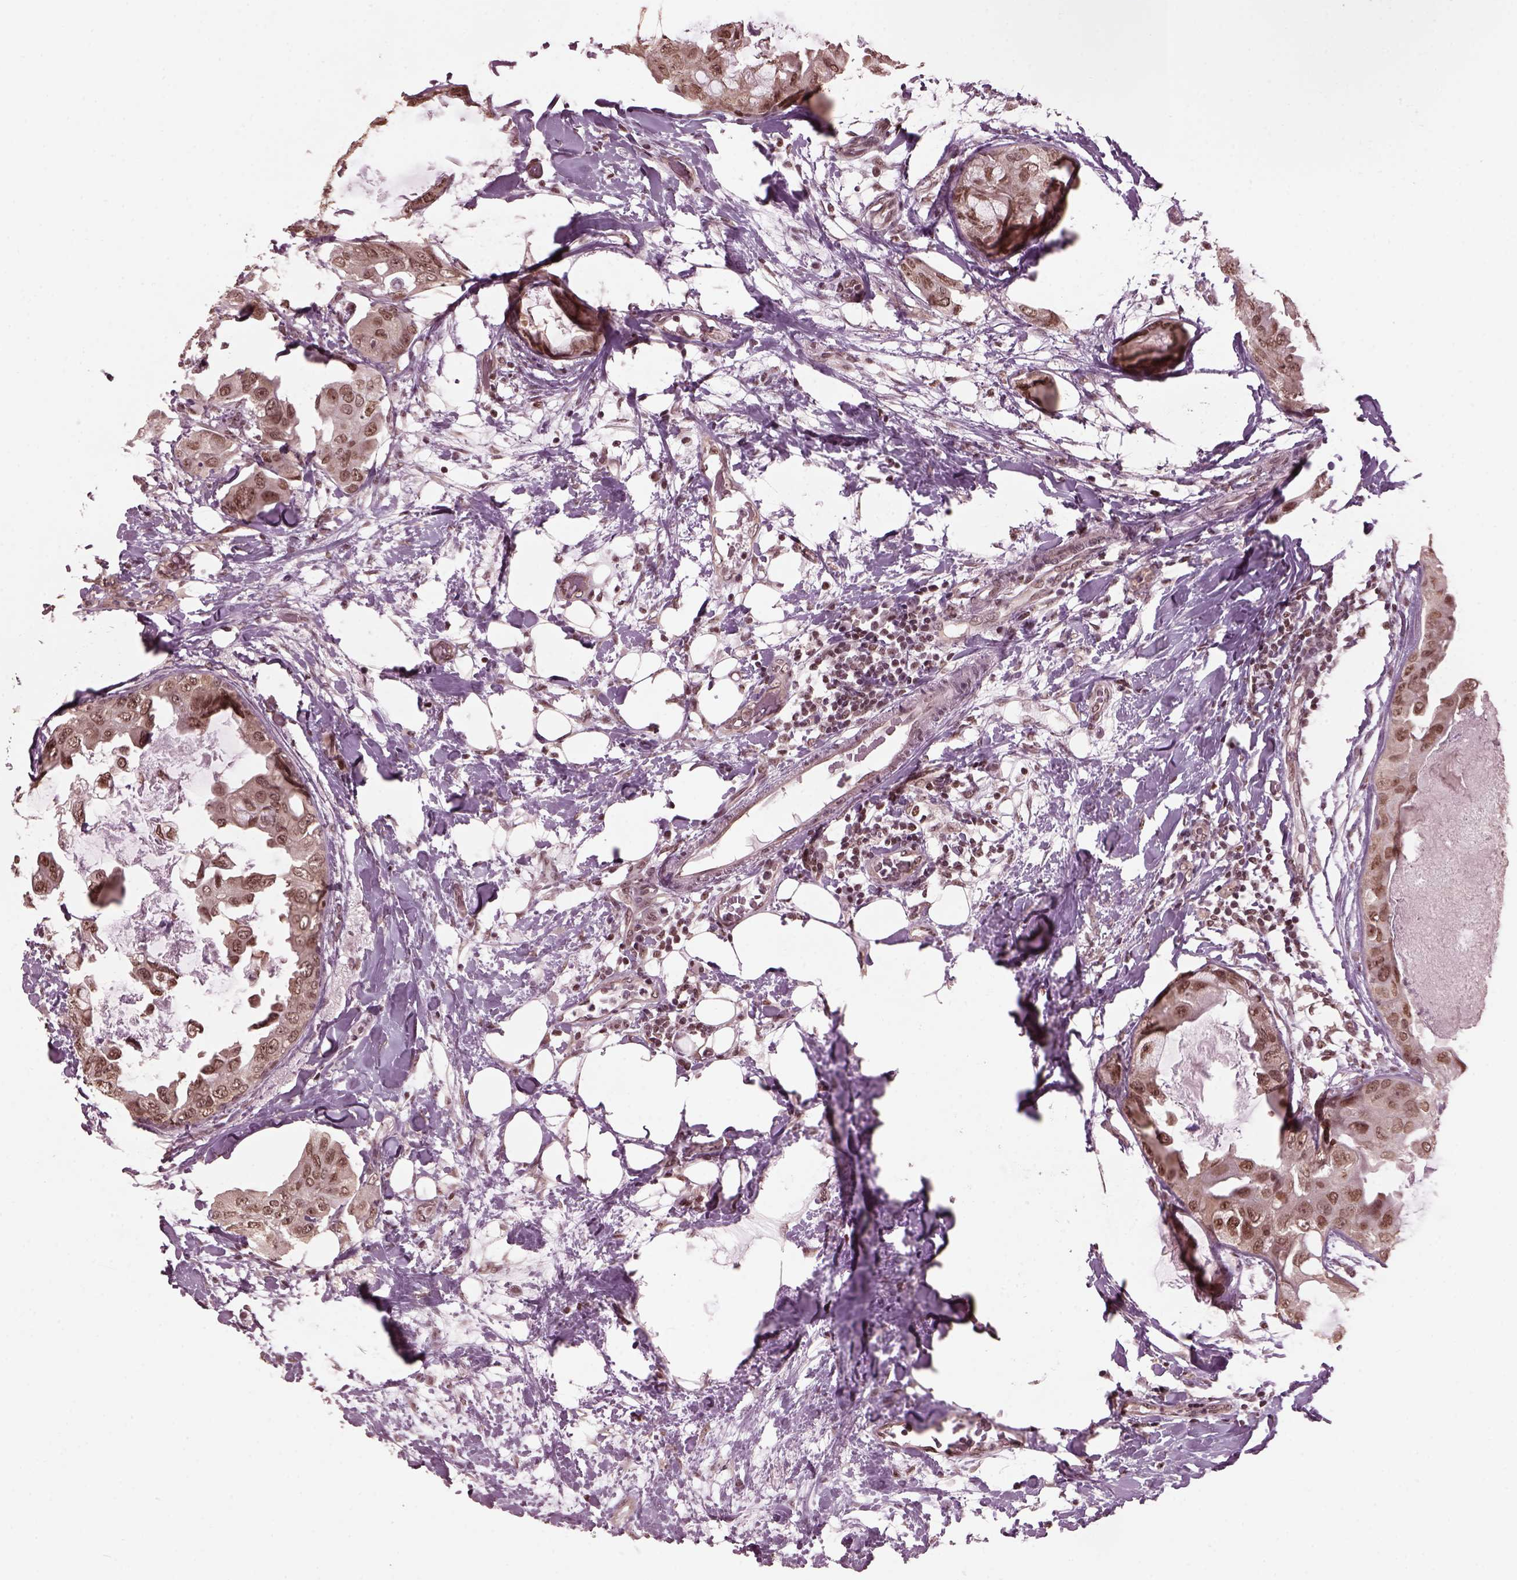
{"staining": {"intensity": "moderate", "quantity": "25%-75%", "location": "nuclear"}, "tissue": "breast cancer", "cell_type": "Tumor cells", "image_type": "cancer", "snomed": [{"axis": "morphology", "description": "Normal tissue, NOS"}, {"axis": "morphology", "description": "Duct carcinoma"}, {"axis": "topography", "description": "Breast"}], "caption": "The image exhibits staining of breast infiltrating ductal carcinoma, revealing moderate nuclear protein staining (brown color) within tumor cells.", "gene": "RUVBL2", "patient": {"sex": "female", "age": 40}}